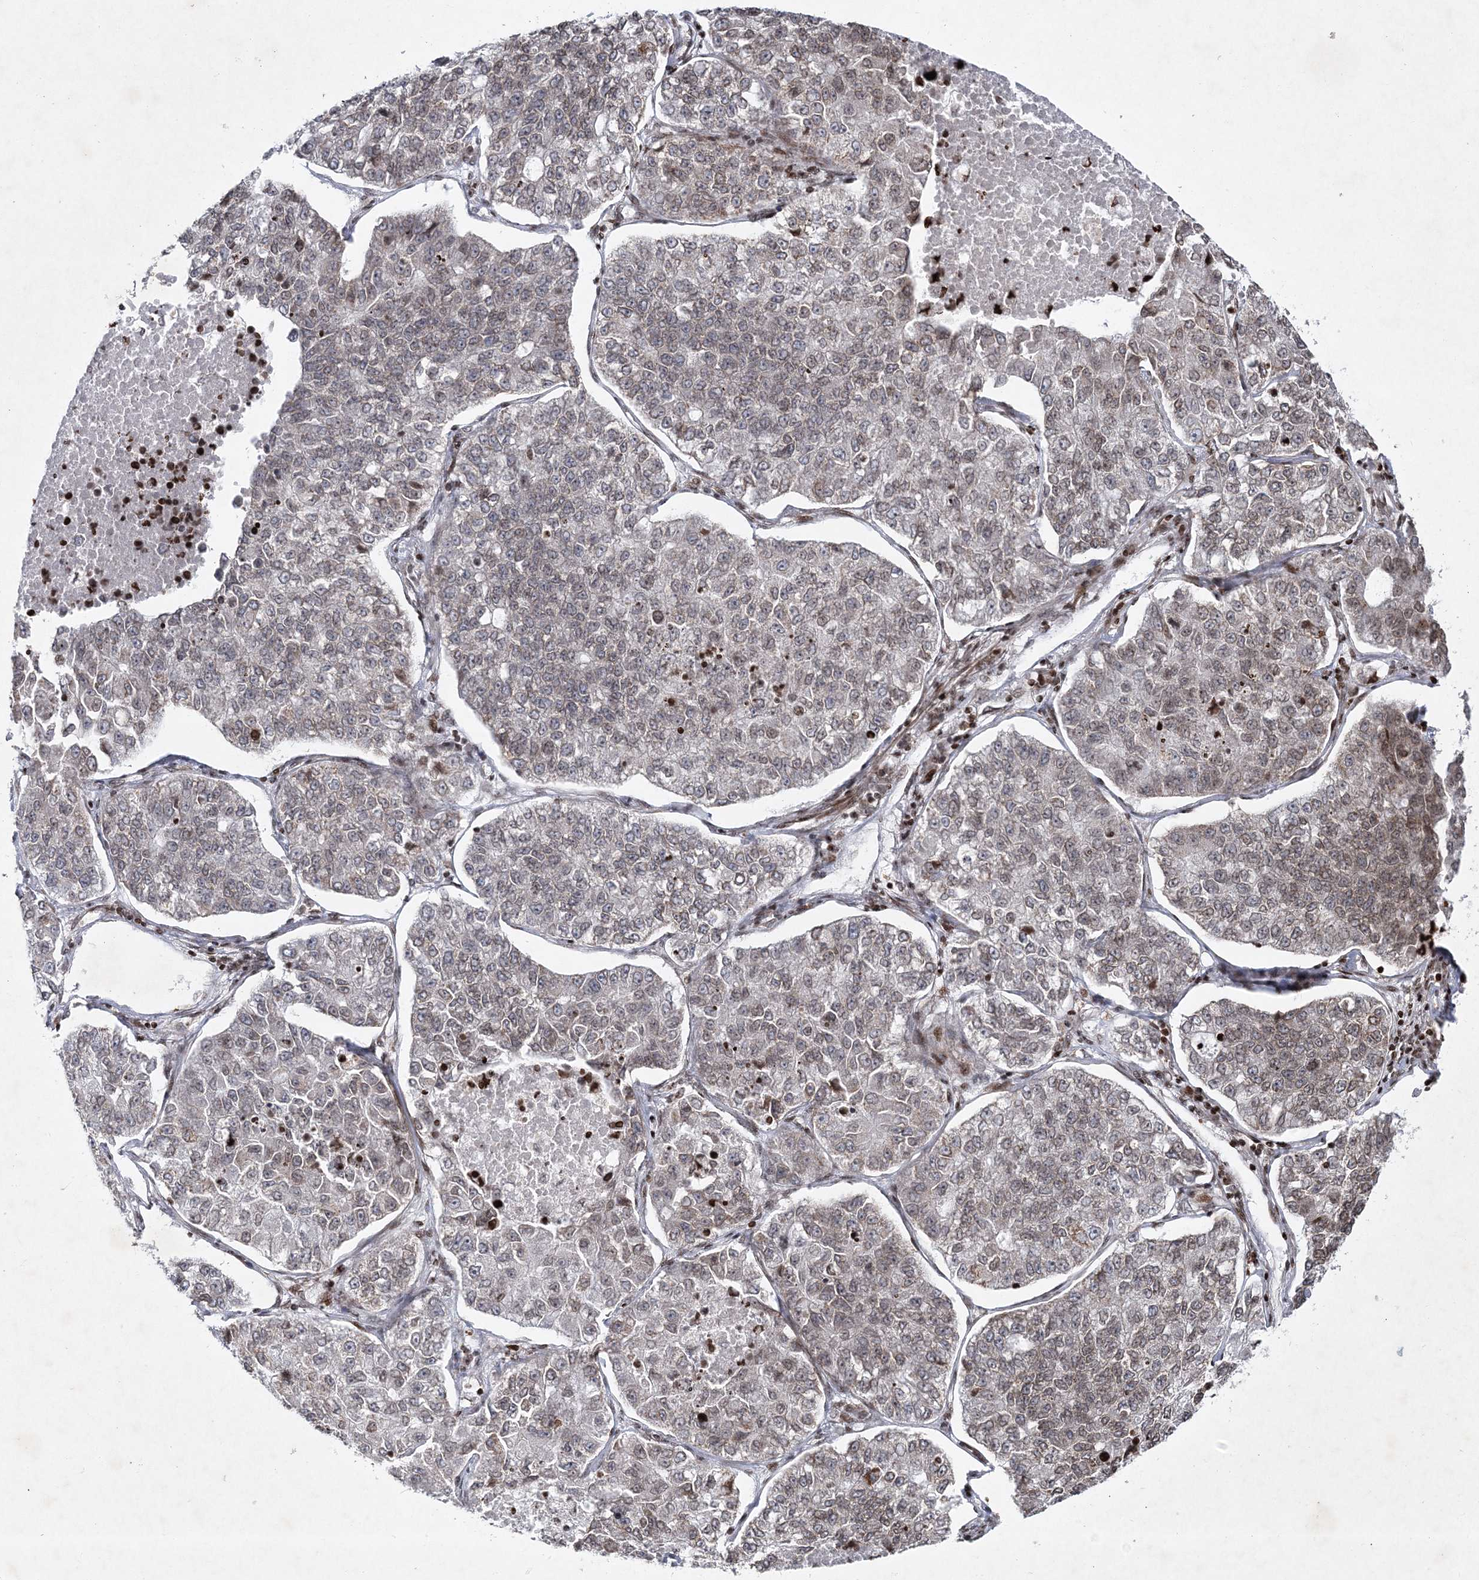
{"staining": {"intensity": "negative", "quantity": "none", "location": "none"}, "tissue": "lung cancer", "cell_type": "Tumor cells", "image_type": "cancer", "snomed": [{"axis": "morphology", "description": "Adenocarcinoma, NOS"}, {"axis": "topography", "description": "Lung"}], "caption": "Tumor cells show no significant protein expression in lung cancer (adenocarcinoma).", "gene": "SMIM29", "patient": {"sex": "male", "age": 49}}